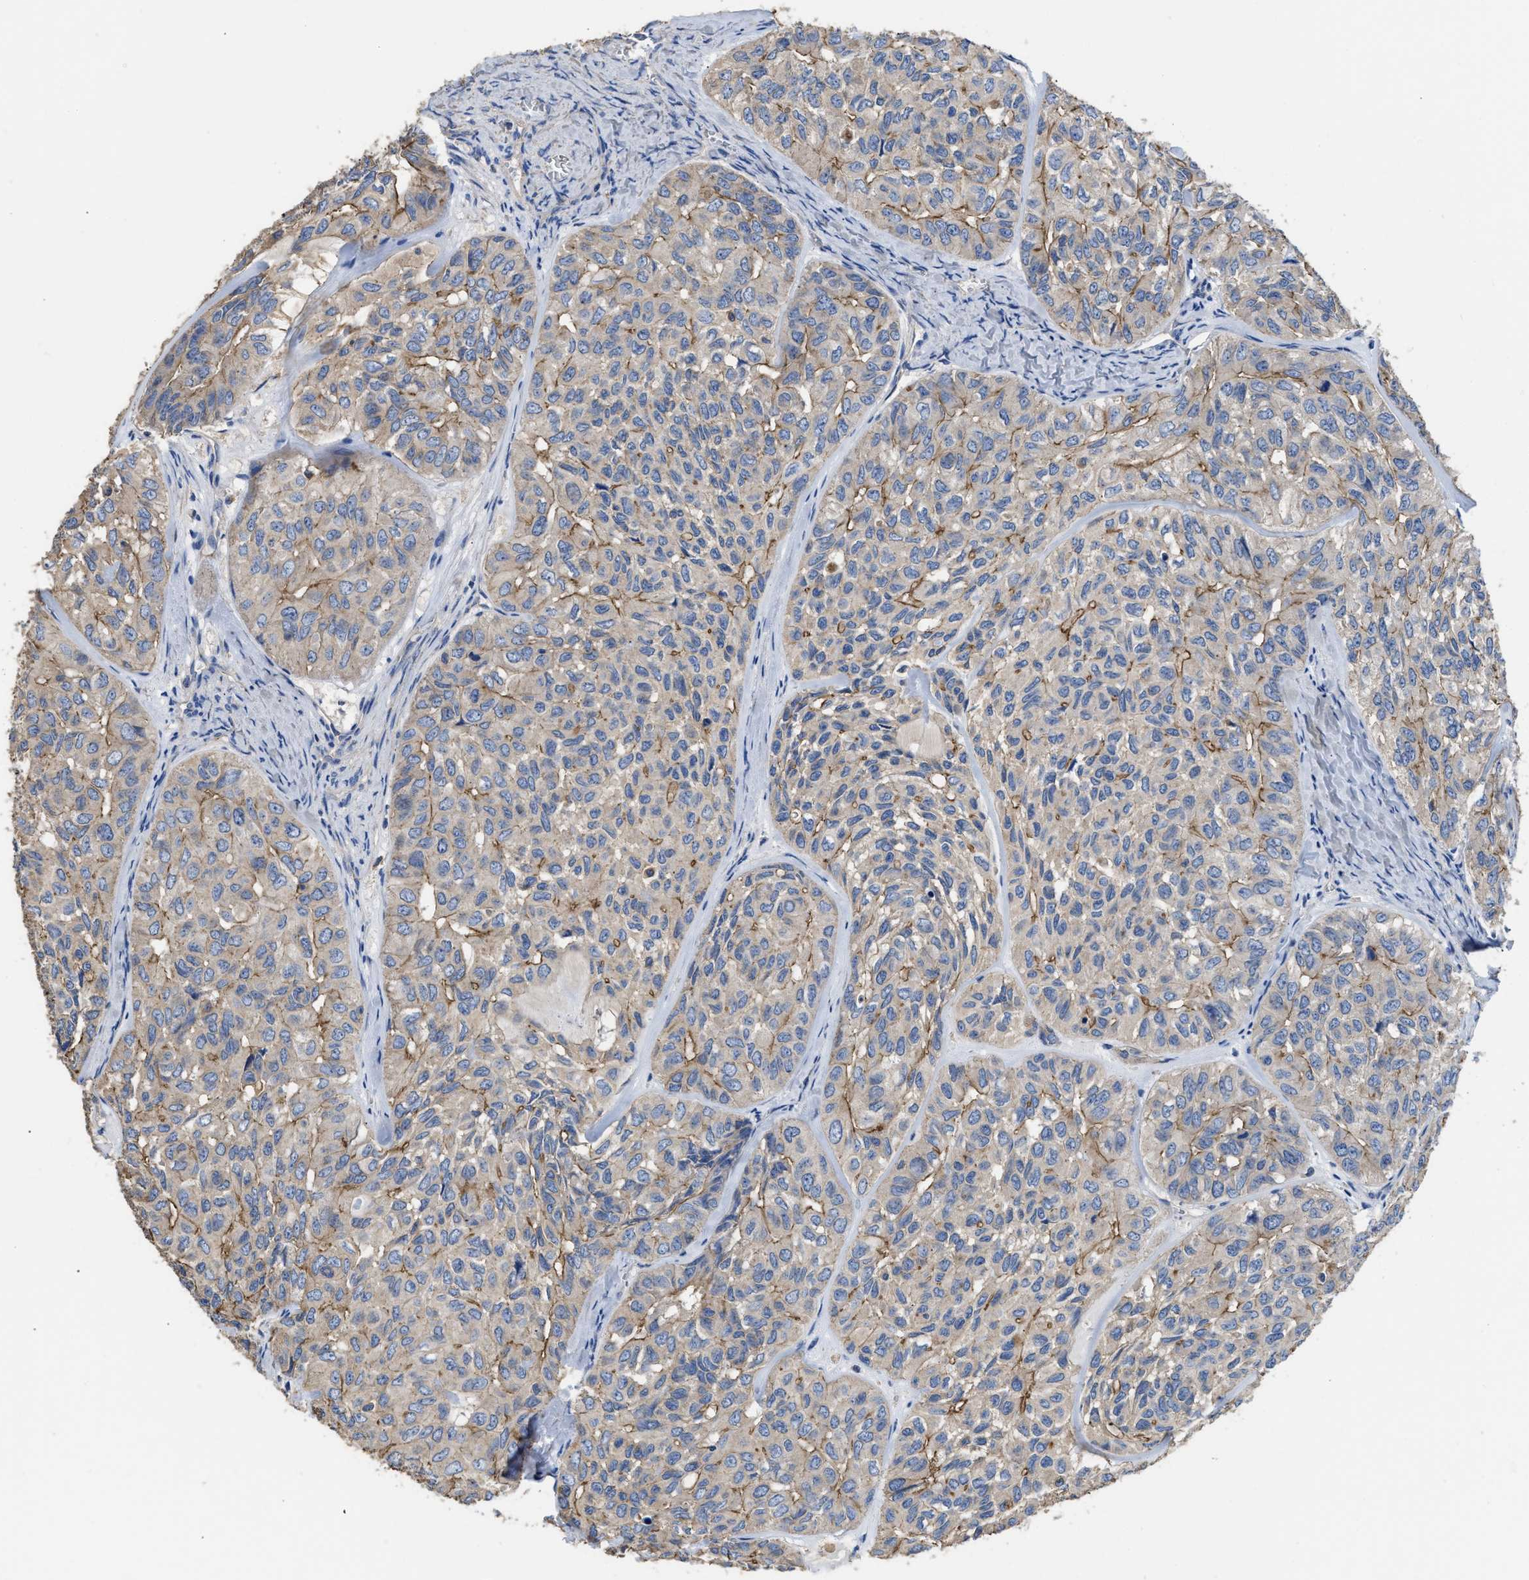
{"staining": {"intensity": "weak", "quantity": ">75%", "location": "cytoplasmic/membranous"}, "tissue": "head and neck cancer", "cell_type": "Tumor cells", "image_type": "cancer", "snomed": [{"axis": "morphology", "description": "Adenocarcinoma, NOS"}, {"axis": "topography", "description": "Salivary gland, NOS"}, {"axis": "topography", "description": "Head-Neck"}], "caption": "Tumor cells display low levels of weak cytoplasmic/membranous staining in approximately >75% of cells in adenocarcinoma (head and neck). Ihc stains the protein of interest in brown and the nuclei are stained blue.", "gene": "USP4", "patient": {"sex": "female", "age": 76}}